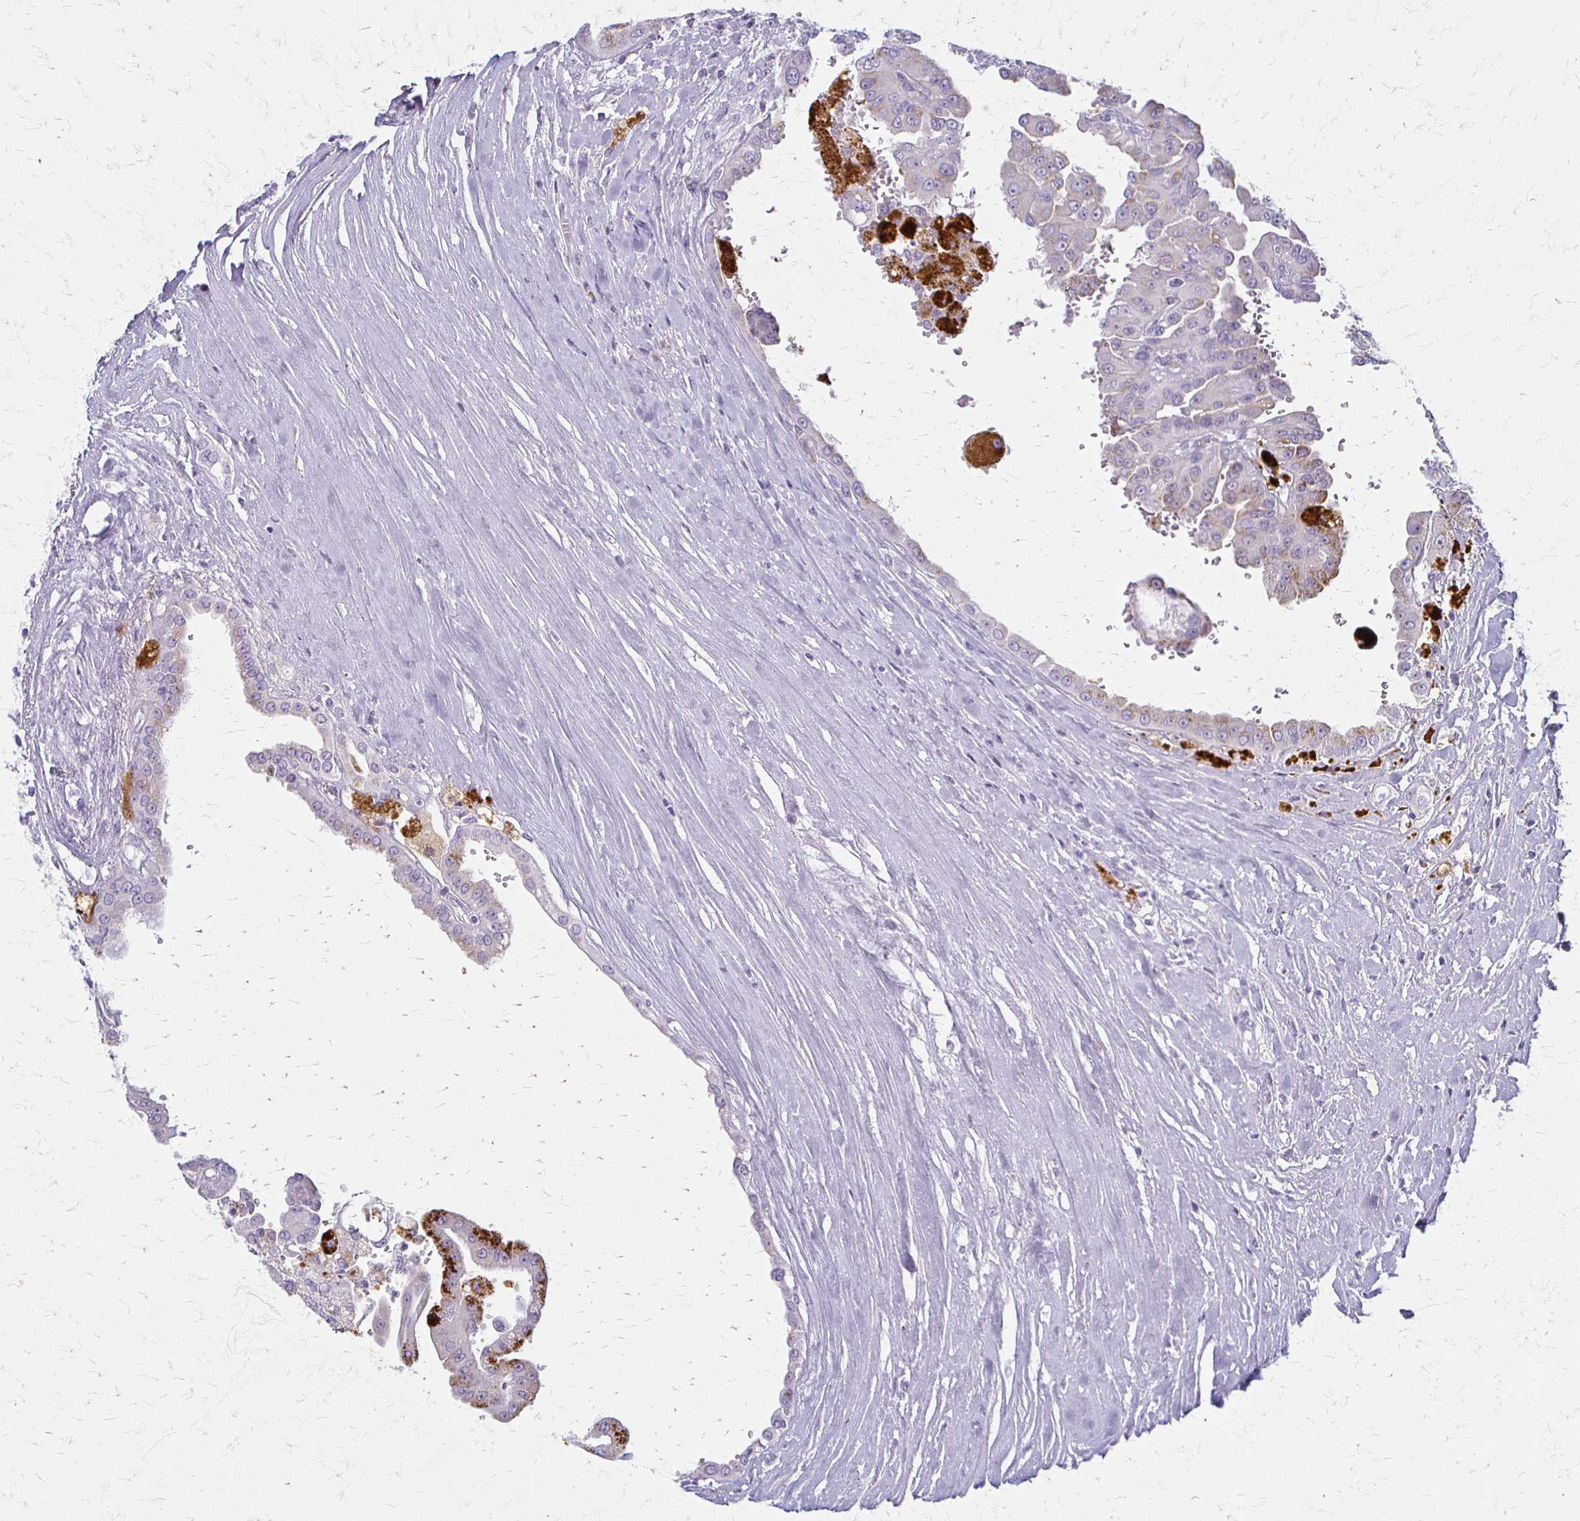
{"staining": {"intensity": "strong", "quantity": "<25%", "location": "cytoplasmic/membranous"}, "tissue": "renal cancer", "cell_type": "Tumor cells", "image_type": "cancer", "snomed": [{"axis": "morphology", "description": "Adenocarcinoma, NOS"}, {"axis": "topography", "description": "Kidney"}], "caption": "Adenocarcinoma (renal) stained with a protein marker reveals strong staining in tumor cells.", "gene": "ACP5", "patient": {"sex": "male", "age": 58}}